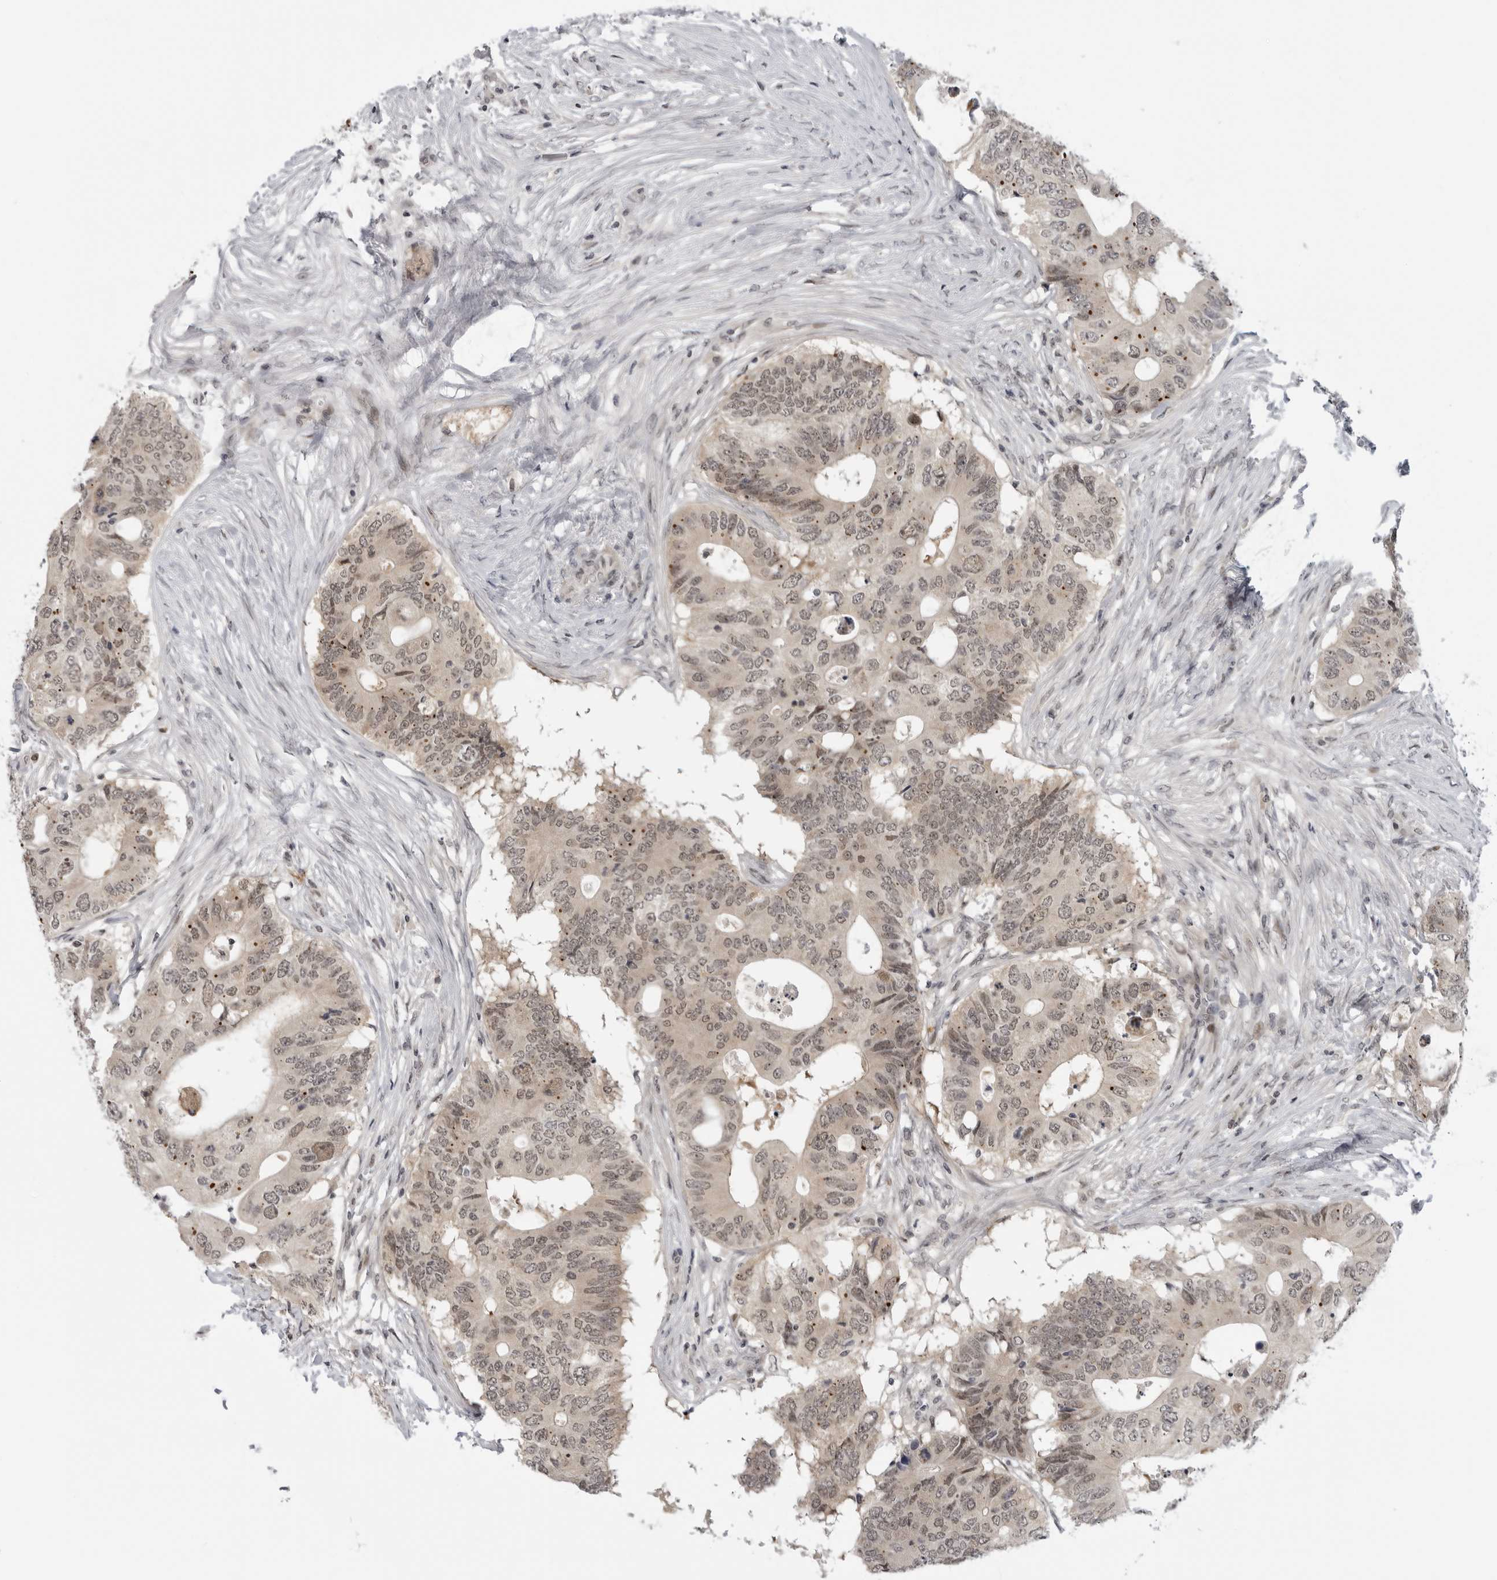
{"staining": {"intensity": "weak", "quantity": ">75%", "location": "nuclear"}, "tissue": "colorectal cancer", "cell_type": "Tumor cells", "image_type": "cancer", "snomed": [{"axis": "morphology", "description": "Adenocarcinoma, NOS"}, {"axis": "topography", "description": "Colon"}], "caption": "Immunohistochemical staining of adenocarcinoma (colorectal) demonstrates low levels of weak nuclear protein staining in about >75% of tumor cells. Using DAB (brown) and hematoxylin (blue) stains, captured at high magnification using brightfield microscopy.", "gene": "ALPK2", "patient": {"sex": "male", "age": 71}}